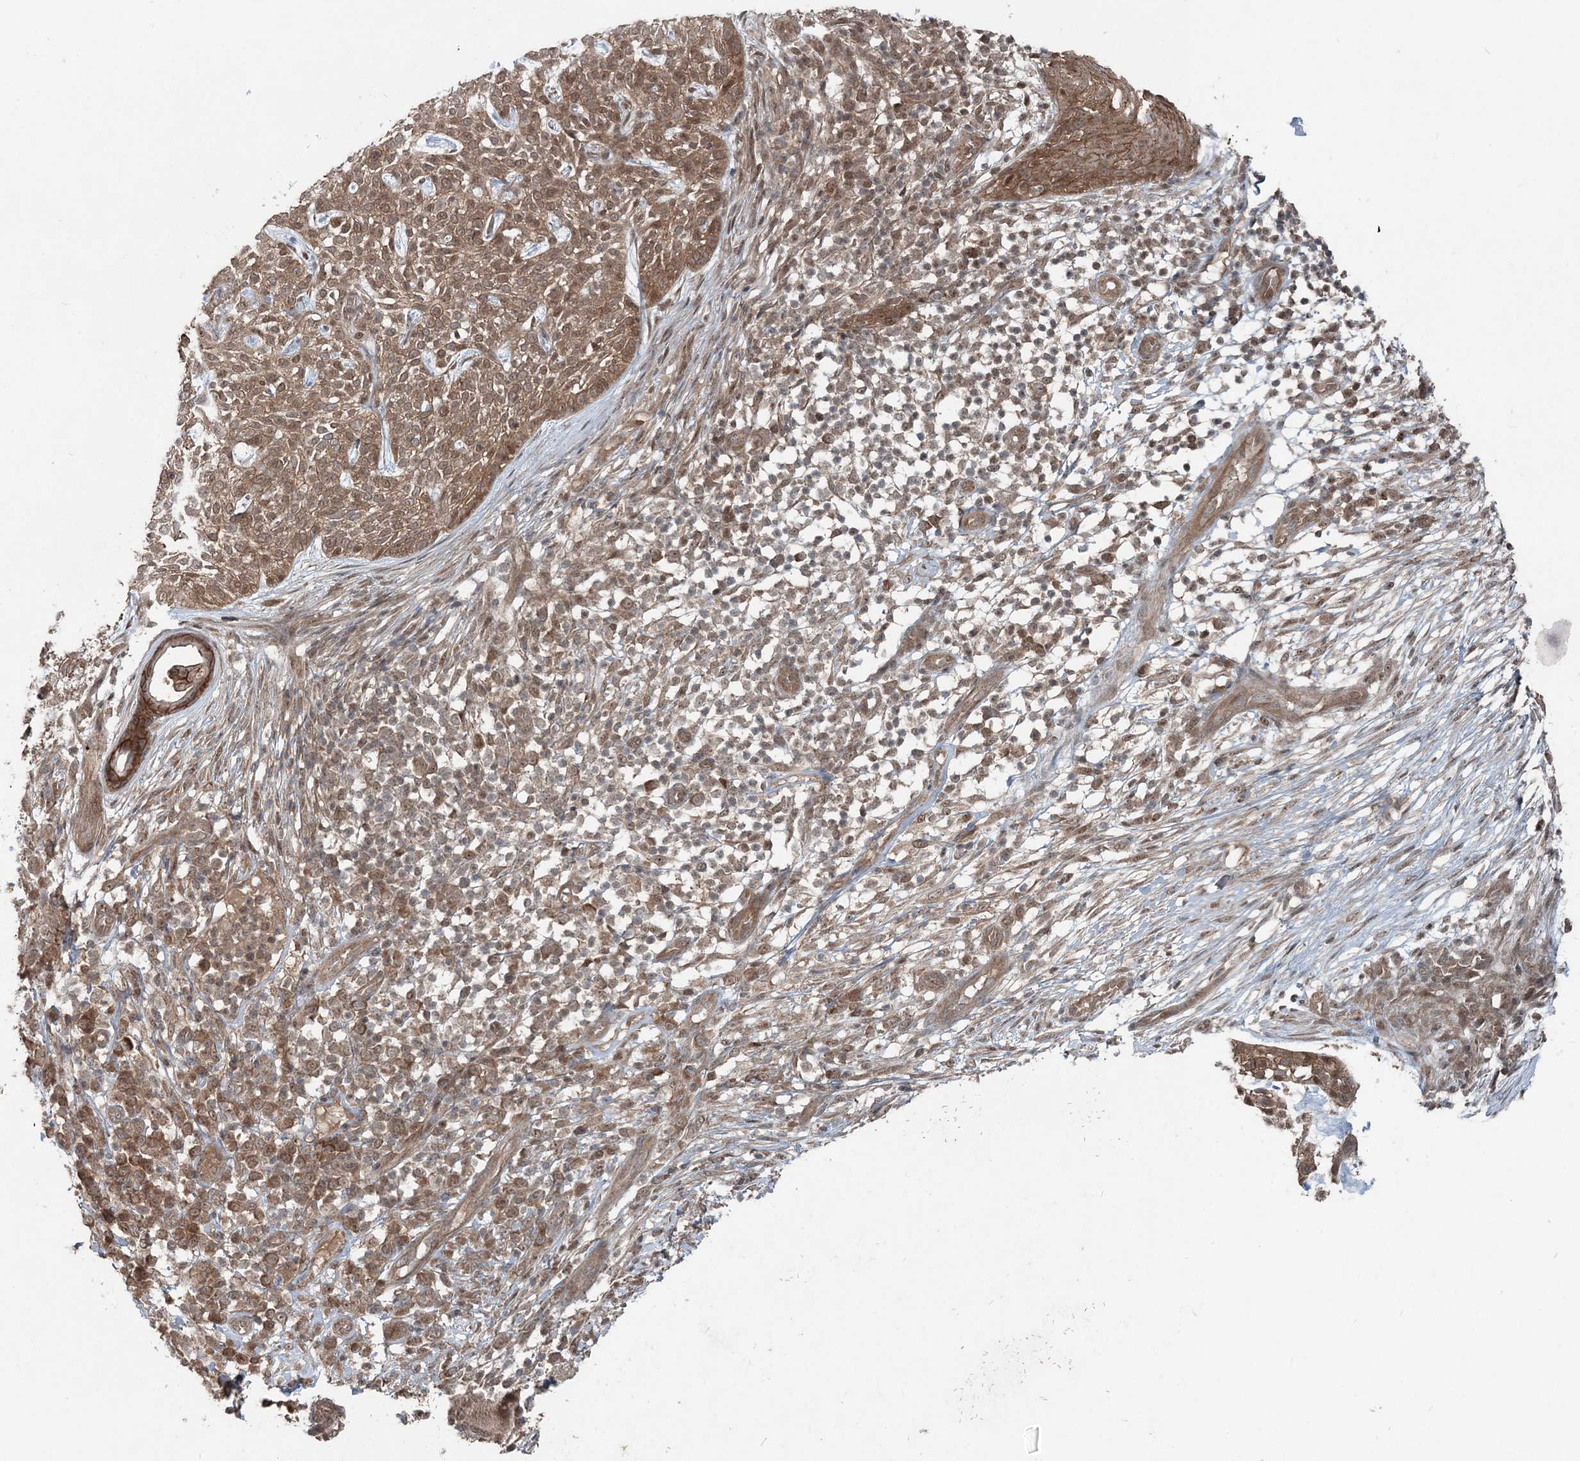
{"staining": {"intensity": "moderate", "quantity": ">75%", "location": "cytoplasmic/membranous,nuclear"}, "tissue": "skin cancer", "cell_type": "Tumor cells", "image_type": "cancer", "snomed": [{"axis": "morphology", "description": "Basal cell carcinoma"}, {"axis": "topography", "description": "Skin"}], "caption": "Brown immunohistochemical staining in human basal cell carcinoma (skin) demonstrates moderate cytoplasmic/membranous and nuclear staining in about >75% of tumor cells.", "gene": "FBXL17", "patient": {"sex": "female", "age": 64}}